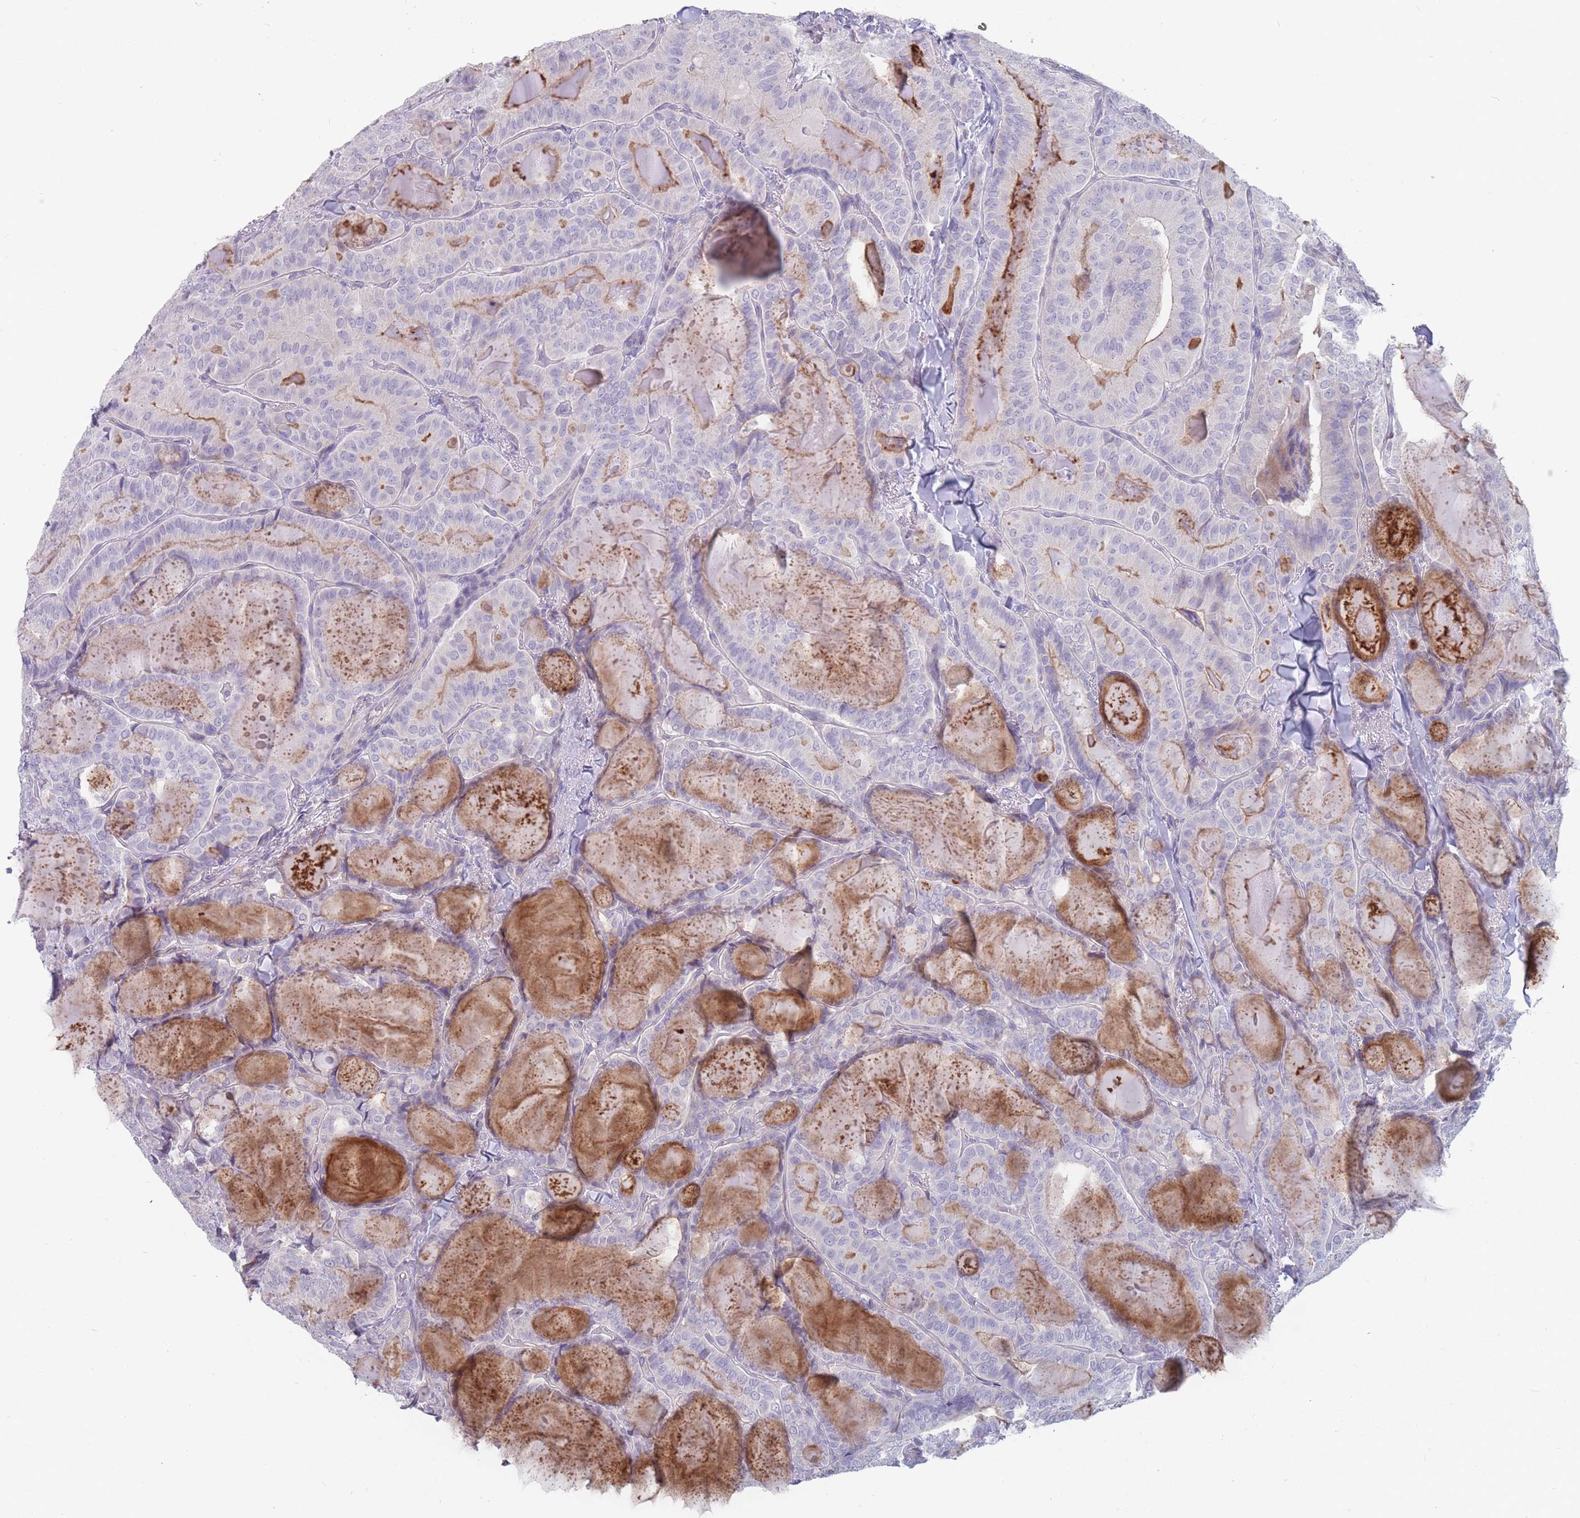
{"staining": {"intensity": "moderate", "quantity": "<25%", "location": "cytoplasmic/membranous"}, "tissue": "thyroid cancer", "cell_type": "Tumor cells", "image_type": "cancer", "snomed": [{"axis": "morphology", "description": "Papillary adenocarcinoma, NOS"}, {"axis": "topography", "description": "Thyroid gland"}], "caption": "A brown stain shows moderate cytoplasmic/membranous expression of a protein in human thyroid cancer tumor cells.", "gene": "PIGU", "patient": {"sex": "female", "age": 68}}